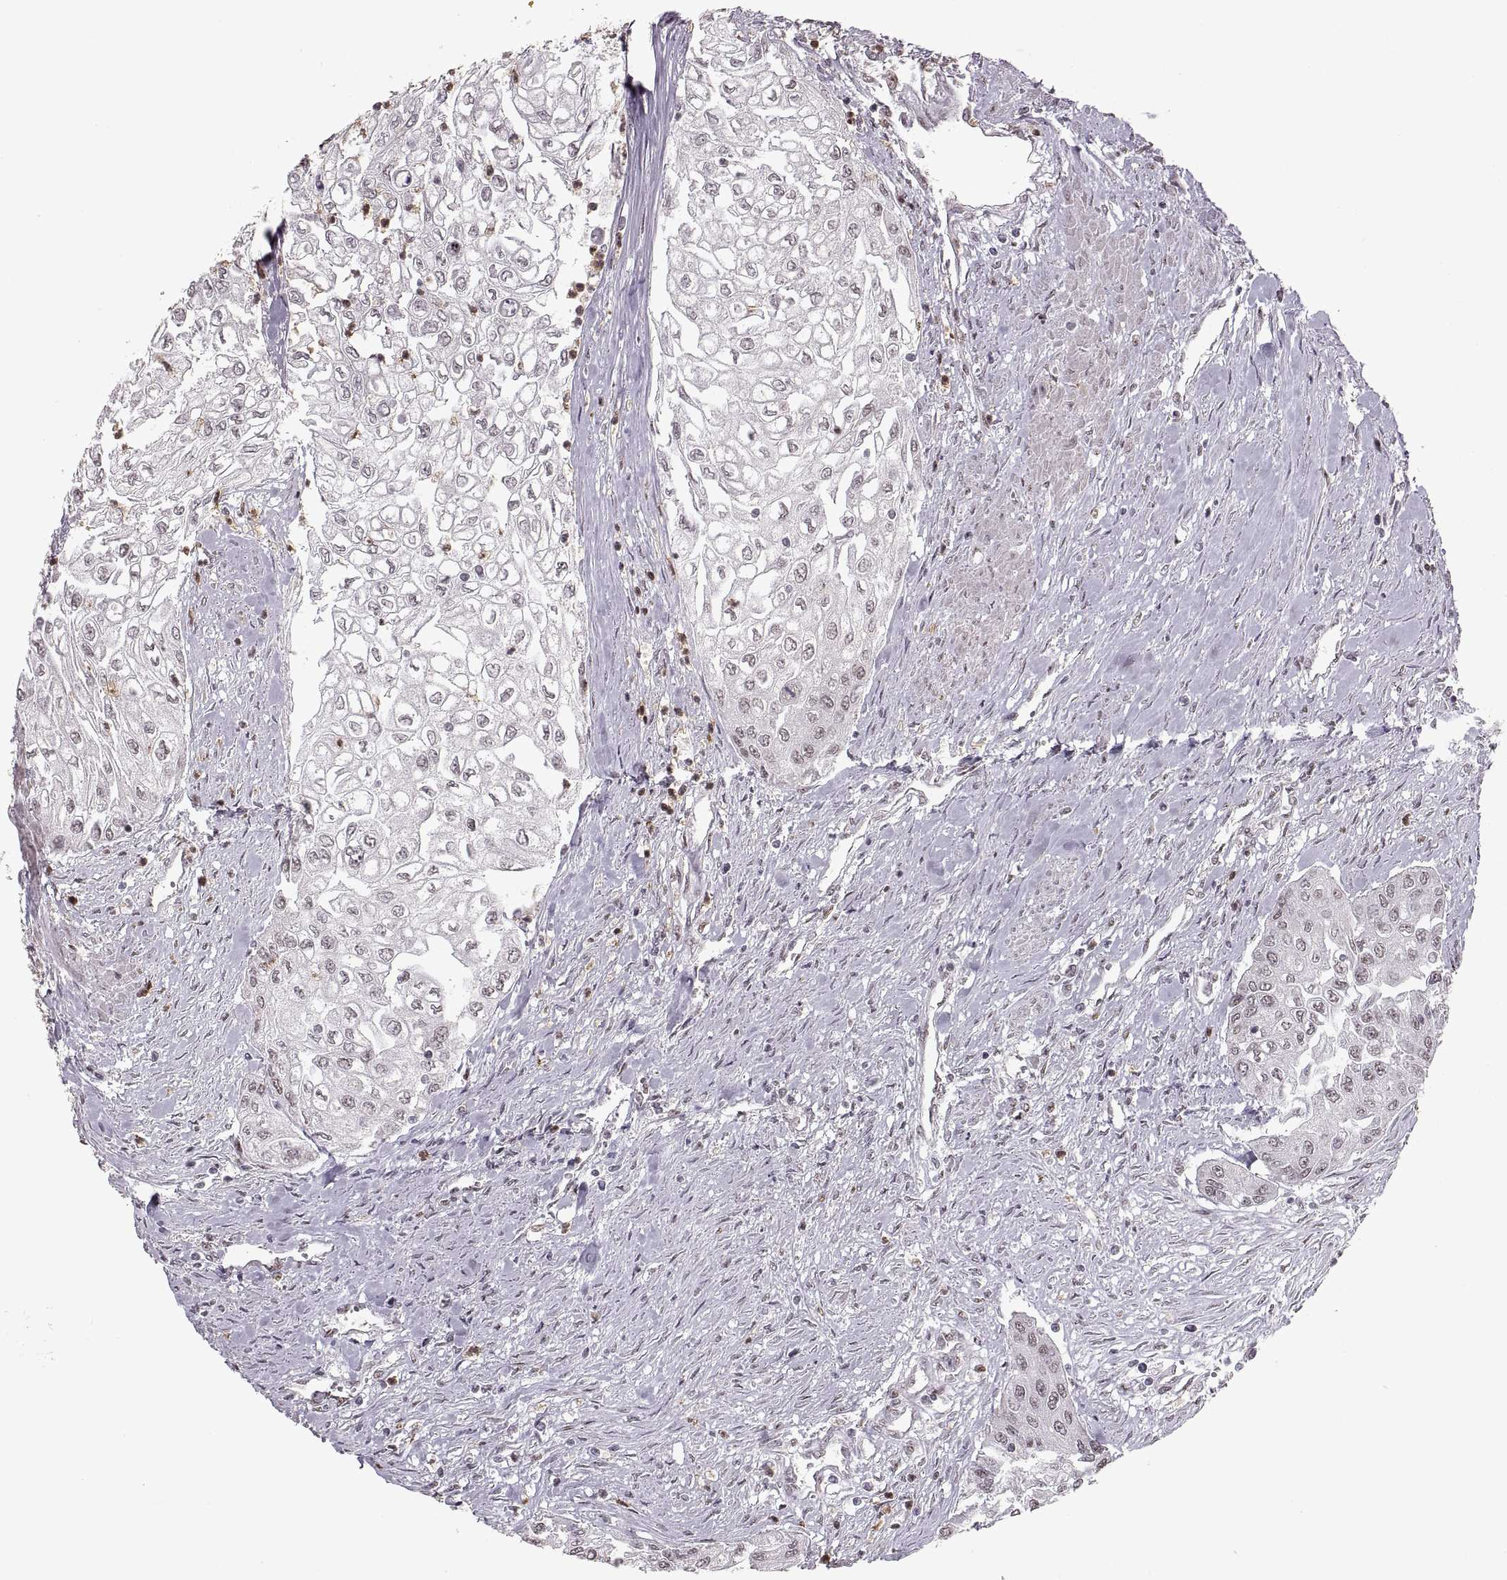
{"staining": {"intensity": "negative", "quantity": "none", "location": "none"}, "tissue": "urothelial cancer", "cell_type": "Tumor cells", "image_type": "cancer", "snomed": [{"axis": "morphology", "description": "Urothelial carcinoma, High grade"}, {"axis": "topography", "description": "Urinary bladder"}], "caption": "A micrograph of urothelial cancer stained for a protein reveals no brown staining in tumor cells. Brightfield microscopy of immunohistochemistry stained with DAB (3,3'-diaminobenzidine) (brown) and hematoxylin (blue), captured at high magnification.", "gene": "PALS1", "patient": {"sex": "male", "age": 62}}